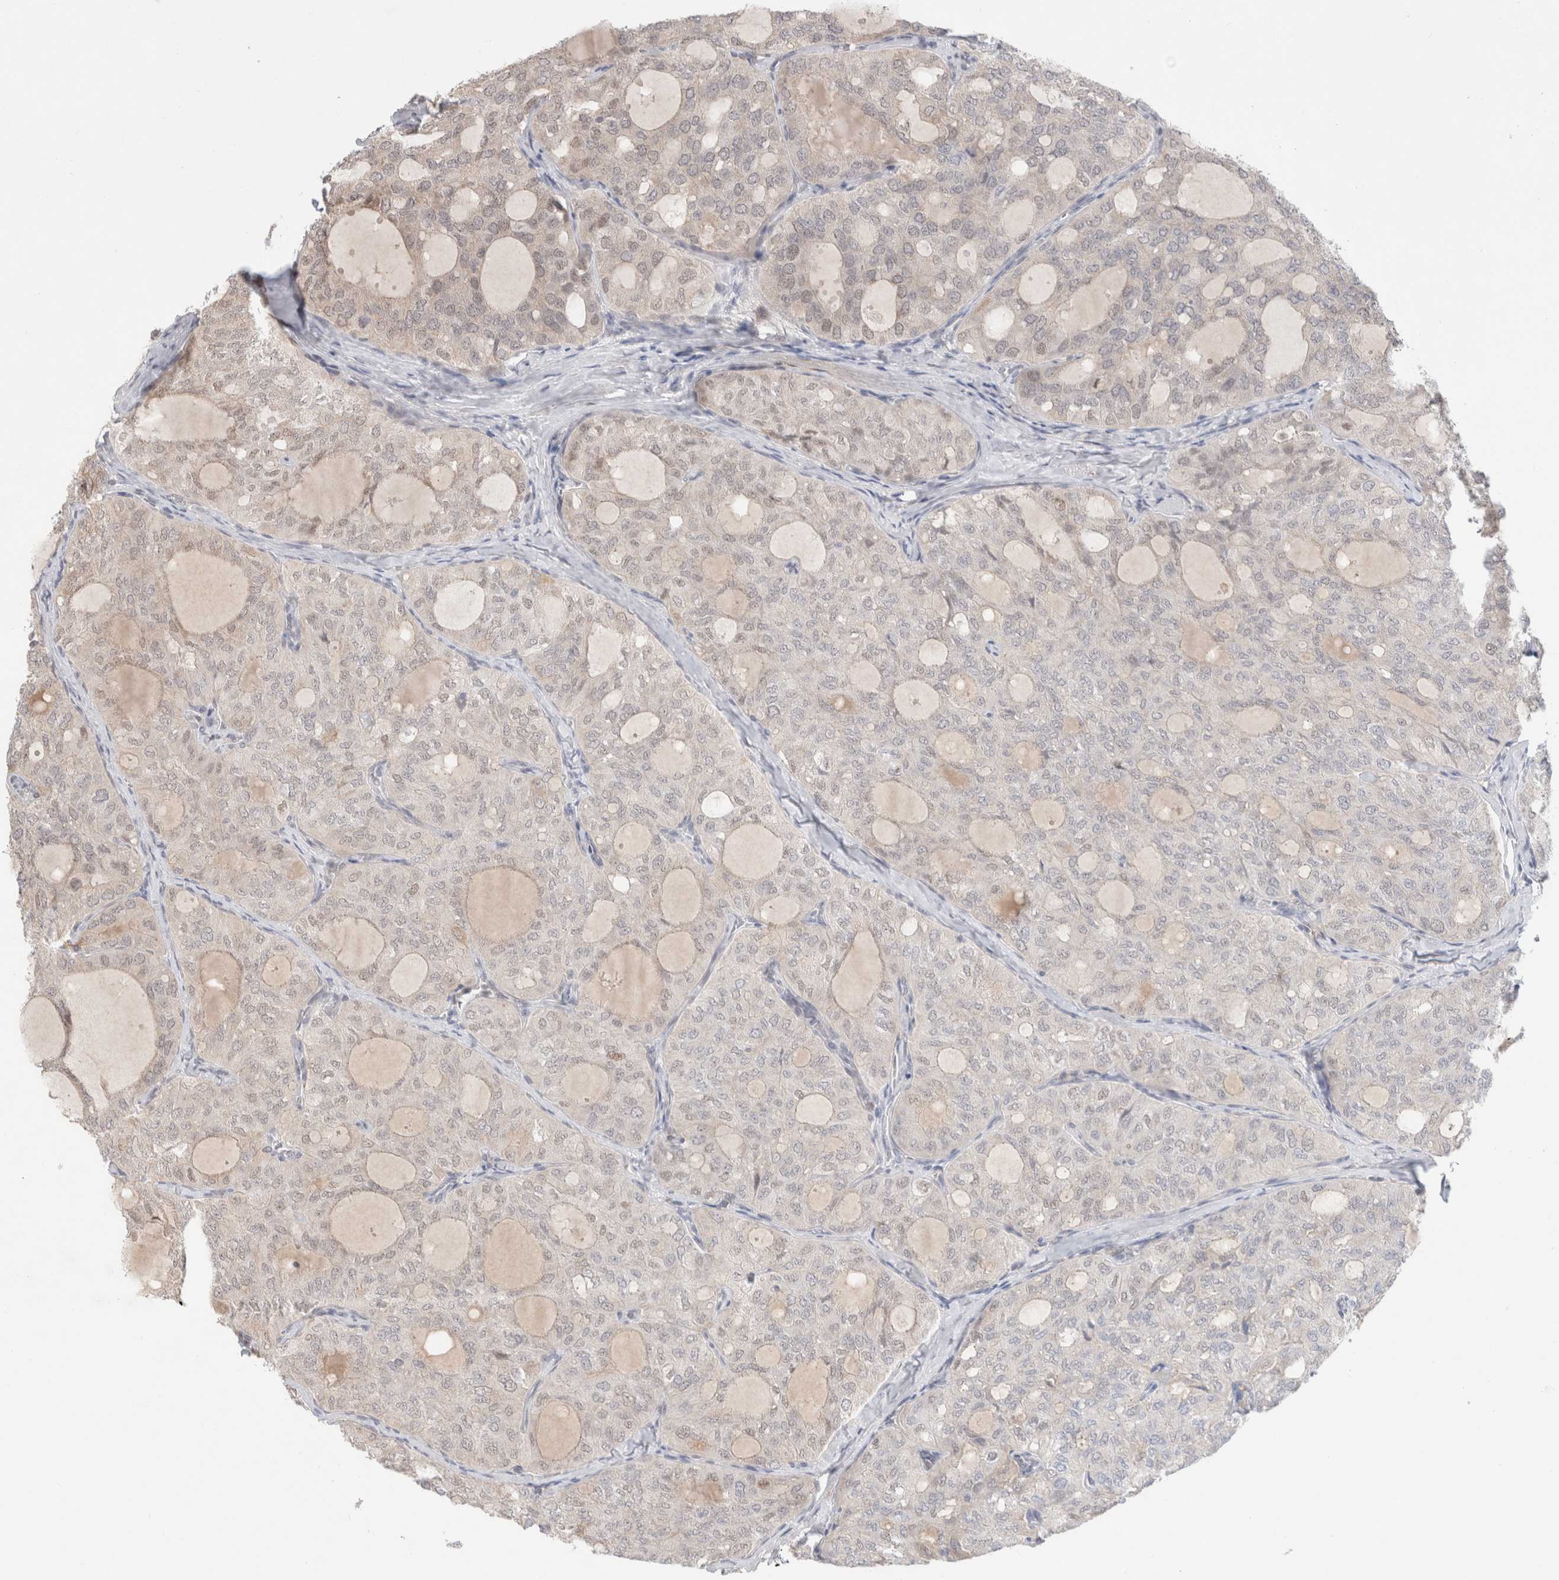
{"staining": {"intensity": "weak", "quantity": "<25%", "location": "nuclear"}, "tissue": "thyroid cancer", "cell_type": "Tumor cells", "image_type": "cancer", "snomed": [{"axis": "morphology", "description": "Follicular adenoma carcinoma, NOS"}, {"axis": "topography", "description": "Thyroid gland"}], "caption": "High power microscopy image of an immunohistochemistry histopathology image of thyroid cancer, revealing no significant staining in tumor cells.", "gene": "SYDE2", "patient": {"sex": "male", "age": 75}}